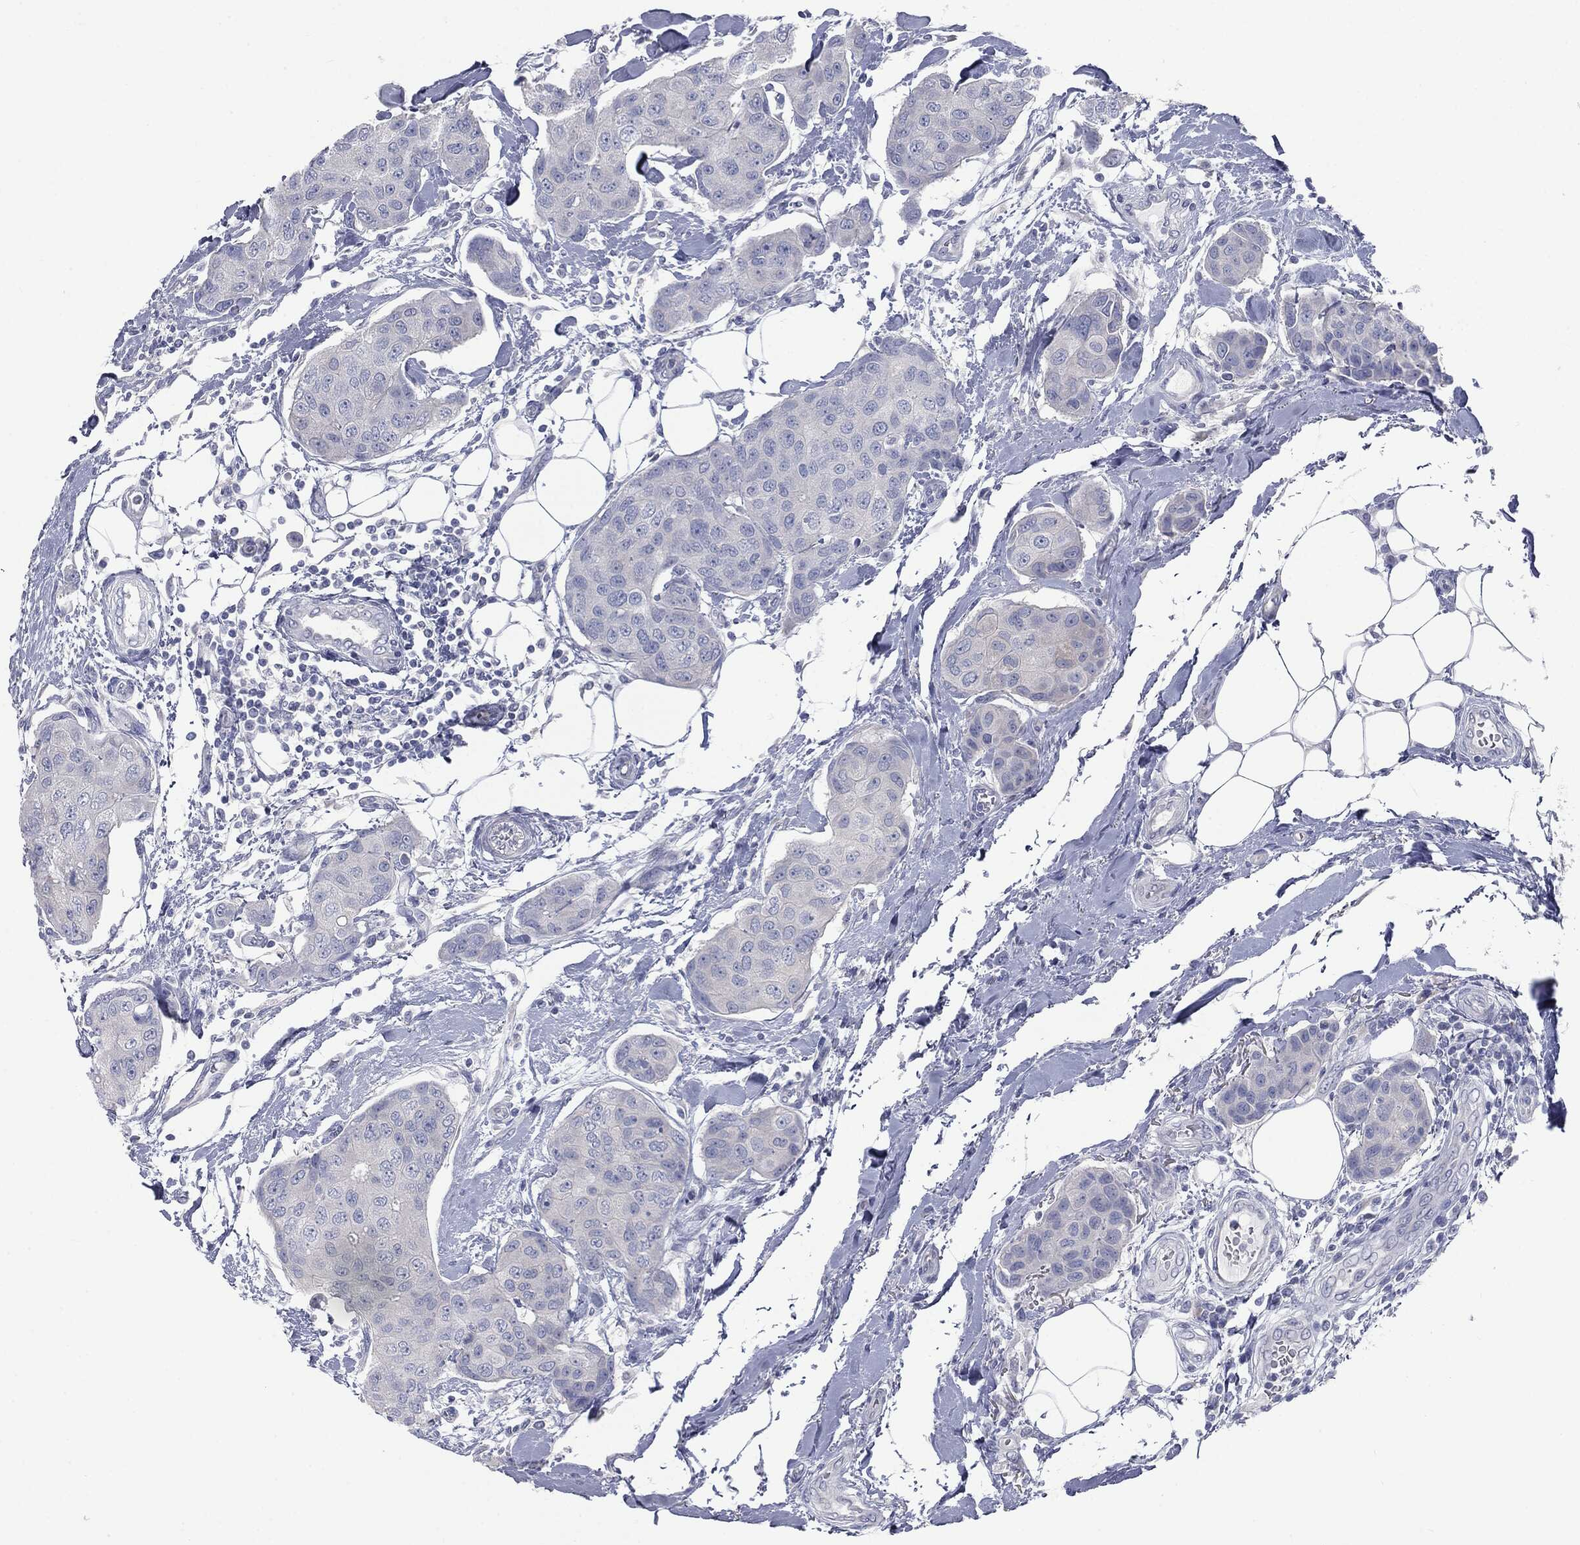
{"staining": {"intensity": "negative", "quantity": "none", "location": "none"}, "tissue": "breast cancer", "cell_type": "Tumor cells", "image_type": "cancer", "snomed": [{"axis": "morphology", "description": "Duct carcinoma"}, {"axis": "topography", "description": "Breast"}, {"axis": "topography", "description": "Lymph node"}], "caption": "Tumor cells show no significant expression in breast cancer.", "gene": "CAV3", "patient": {"sex": "female", "age": 80}}